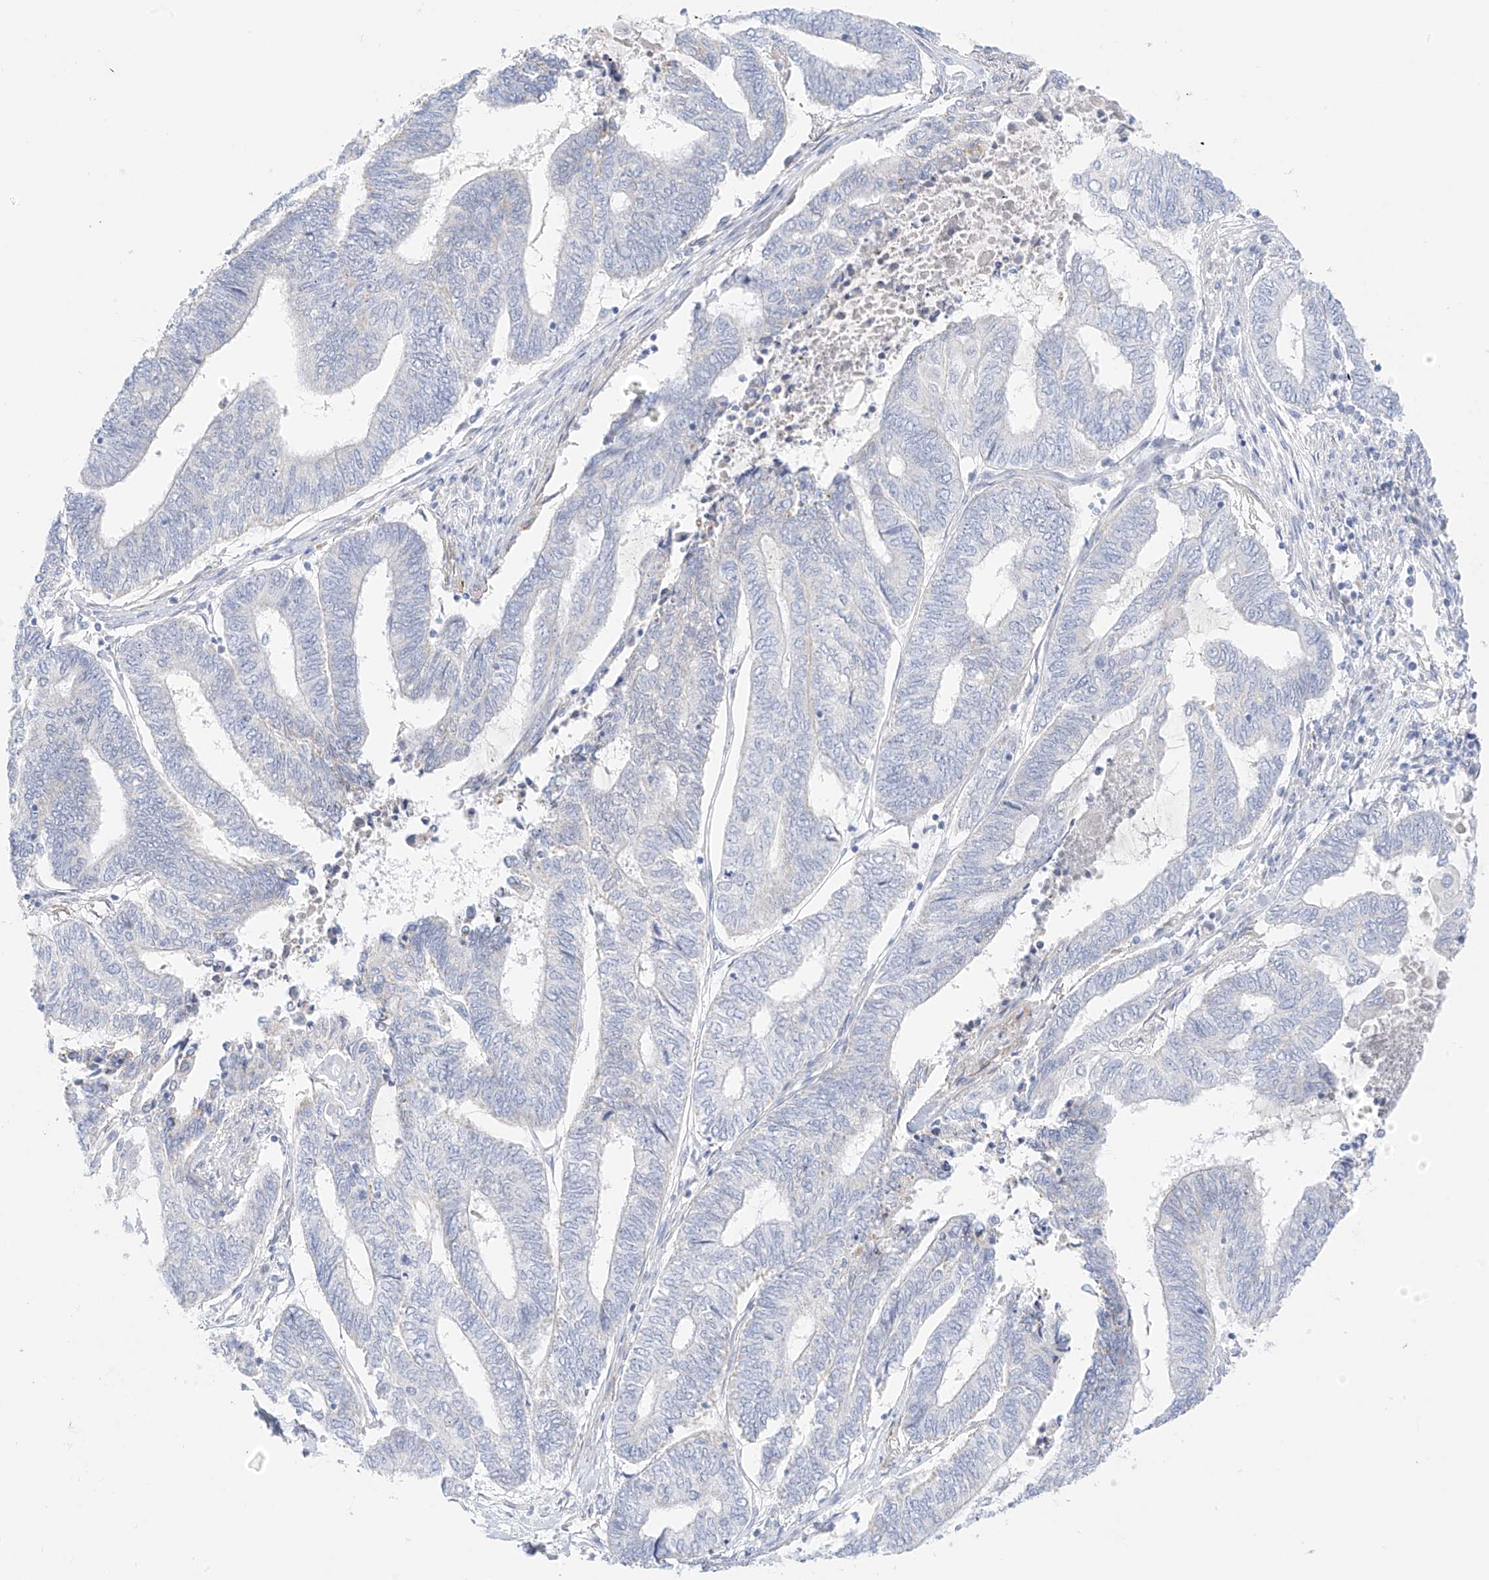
{"staining": {"intensity": "negative", "quantity": "none", "location": "none"}, "tissue": "endometrial cancer", "cell_type": "Tumor cells", "image_type": "cancer", "snomed": [{"axis": "morphology", "description": "Adenocarcinoma, NOS"}, {"axis": "topography", "description": "Uterus"}, {"axis": "topography", "description": "Endometrium"}], "caption": "Endometrial cancer (adenocarcinoma) was stained to show a protein in brown. There is no significant staining in tumor cells.", "gene": "ST3GAL5", "patient": {"sex": "female", "age": 70}}